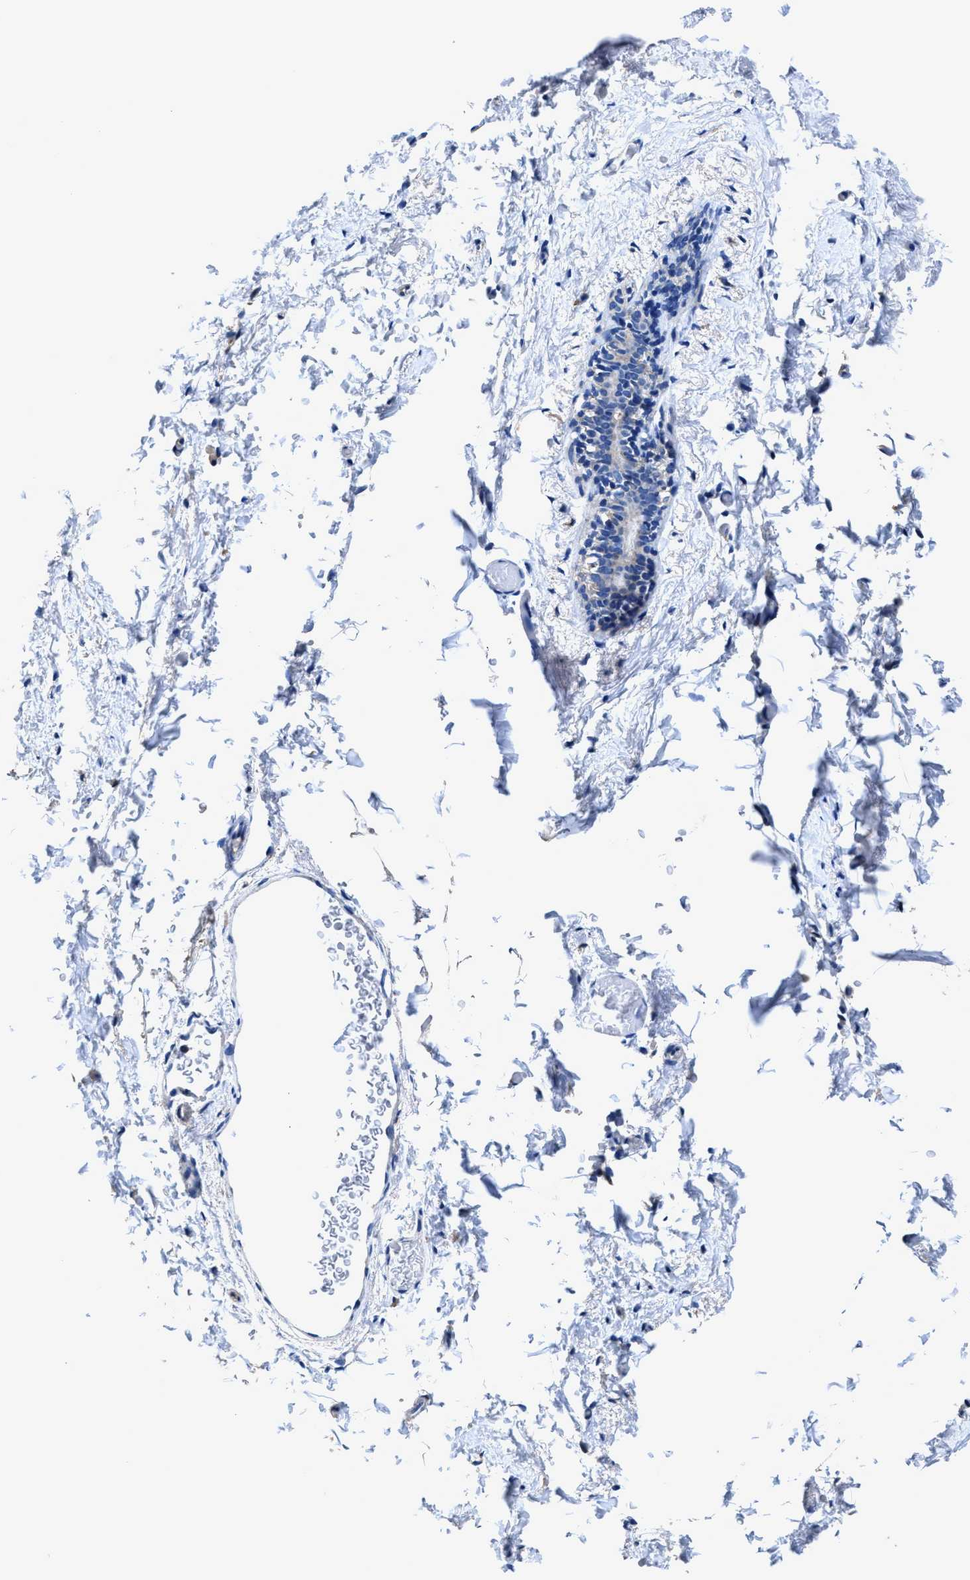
{"staining": {"intensity": "negative", "quantity": "none", "location": "none"}, "tissue": "breast", "cell_type": "Adipocytes", "image_type": "normal", "snomed": [{"axis": "morphology", "description": "Normal tissue, NOS"}, {"axis": "topography", "description": "Breast"}], "caption": "IHC photomicrograph of benign breast: breast stained with DAB (3,3'-diaminobenzidine) reveals no significant protein staining in adipocytes. (DAB (3,3'-diaminobenzidine) immunohistochemistry visualized using brightfield microscopy, high magnification).", "gene": "UBR4", "patient": {"sex": "female", "age": 62}}